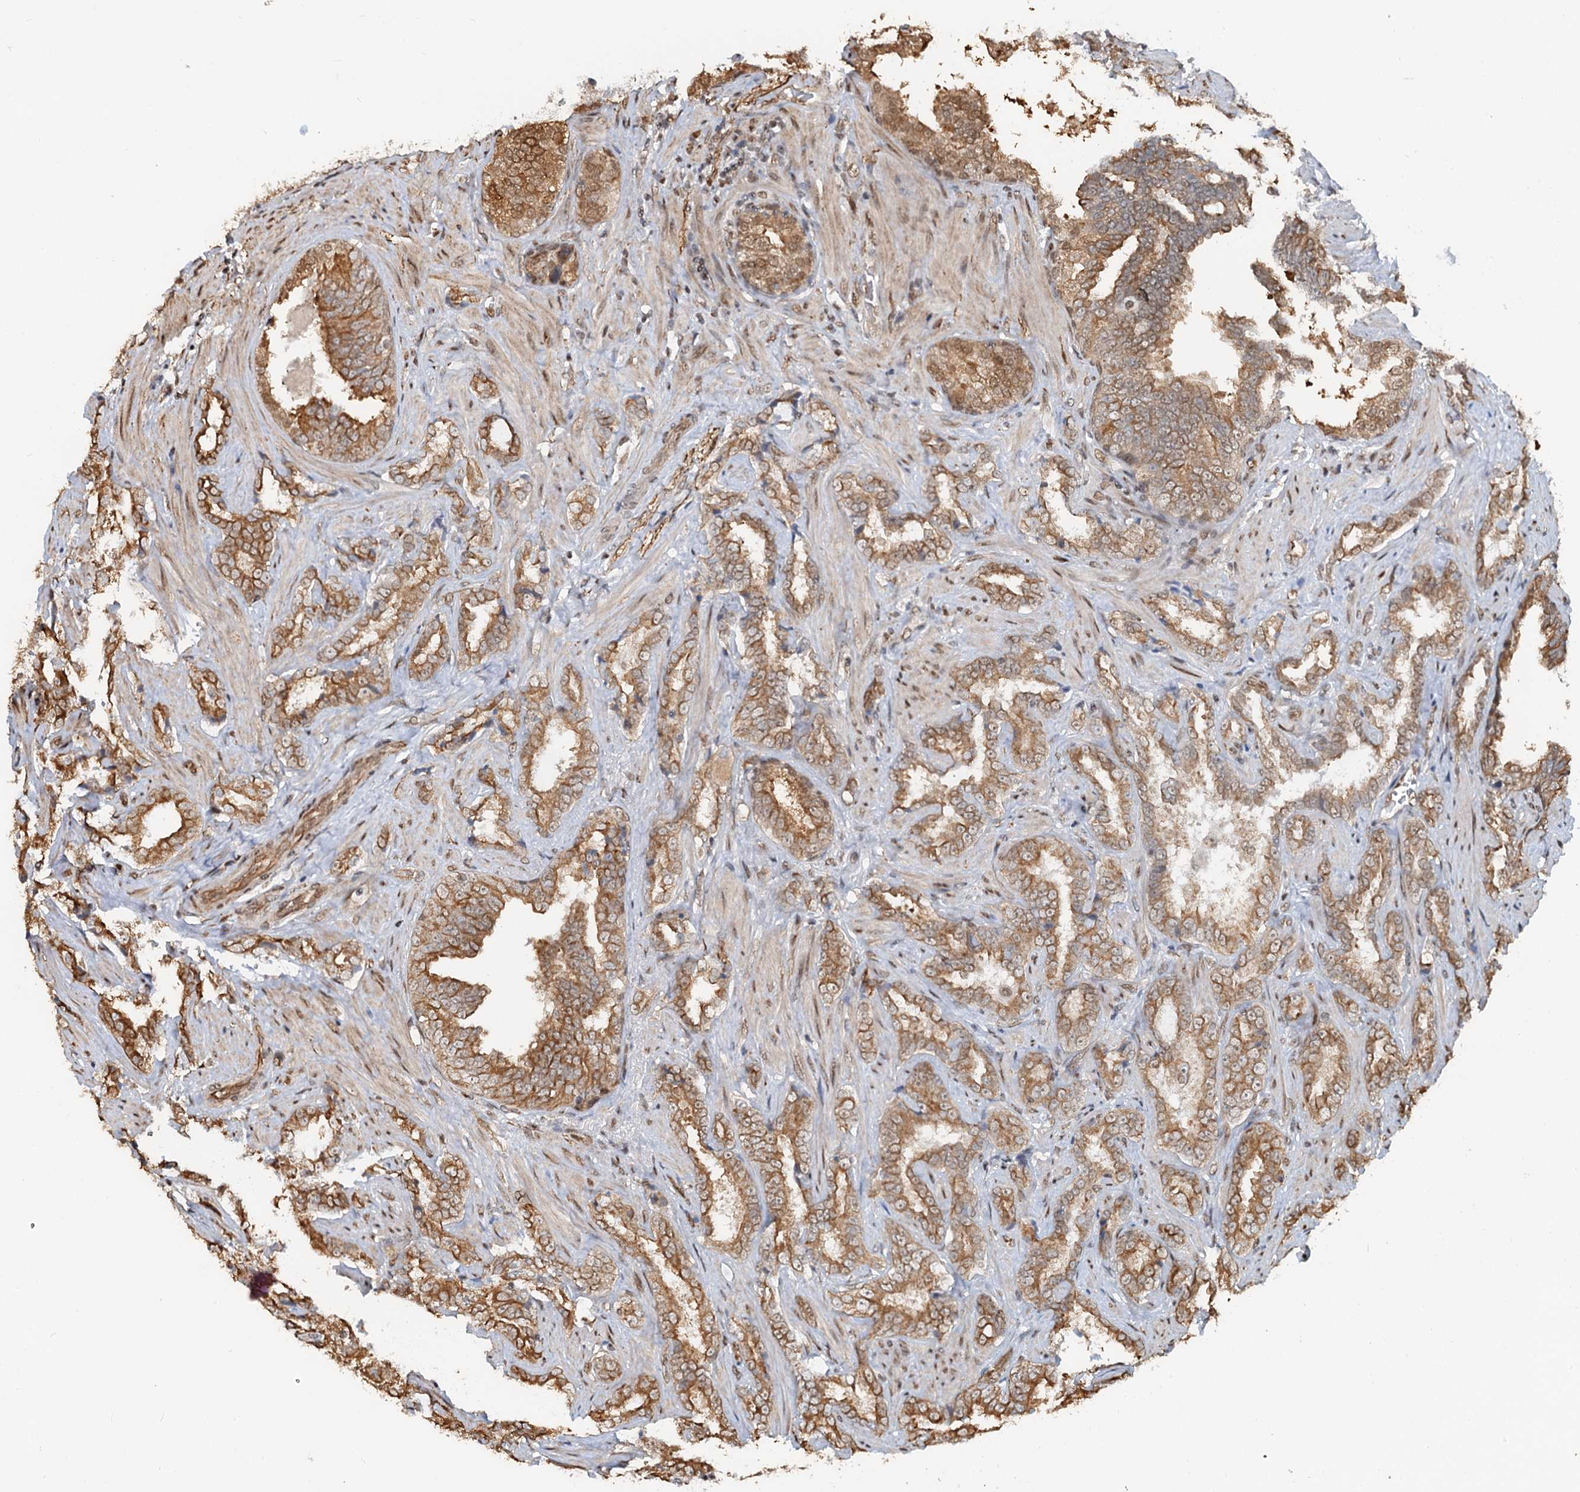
{"staining": {"intensity": "moderate", "quantity": ">75%", "location": "cytoplasmic/membranous,nuclear"}, "tissue": "prostate cancer", "cell_type": "Tumor cells", "image_type": "cancer", "snomed": [{"axis": "morphology", "description": "Adenocarcinoma, High grade"}, {"axis": "topography", "description": "Prostate and seminal vesicle, NOS"}], "caption": "Protein analysis of high-grade adenocarcinoma (prostate) tissue exhibits moderate cytoplasmic/membranous and nuclear expression in approximately >75% of tumor cells.", "gene": "CFDP1", "patient": {"sex": "male", "age": 67}}